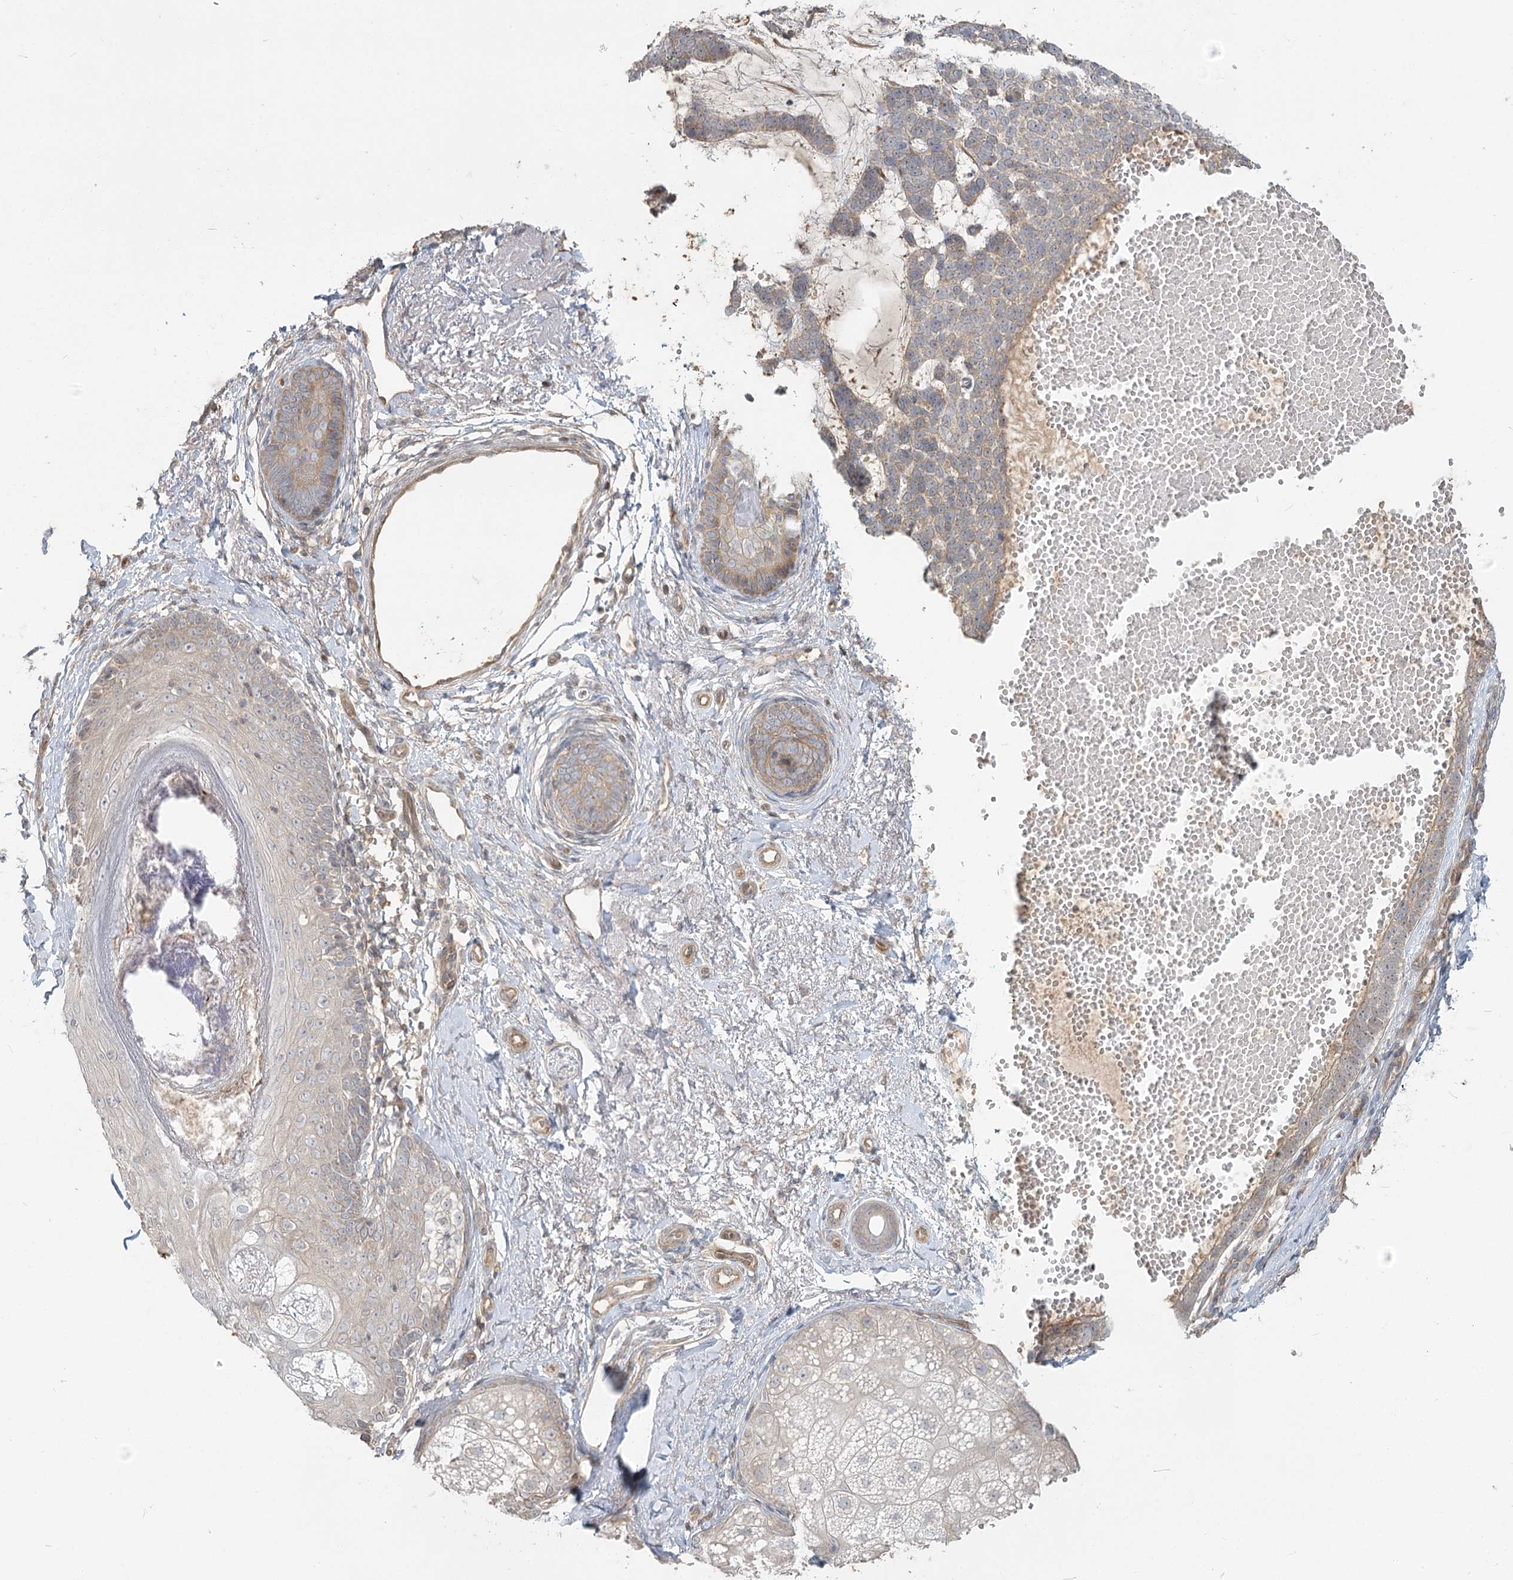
{"staining": {"intensity": "weak", "quantity": "<25%", "location": "cytoplasmic/membranous"}, "tissue": "skin cancer", "cell_type": "Tumor cells", "image_type": "cancer", "snomed": [{"axis": "morphology", "description": "Basal cell carcinoma"}, {"axis": "topography", "description": "Skin"}], "caption": "DAB (3,3'-diaminobenzidine) immunohistochemical staining of human skin basal cell carcinoma exhibits no significant positivity in tumor cells.", "gene": "GUCY2C", "patient": {"sex": "female", "age": 81}}